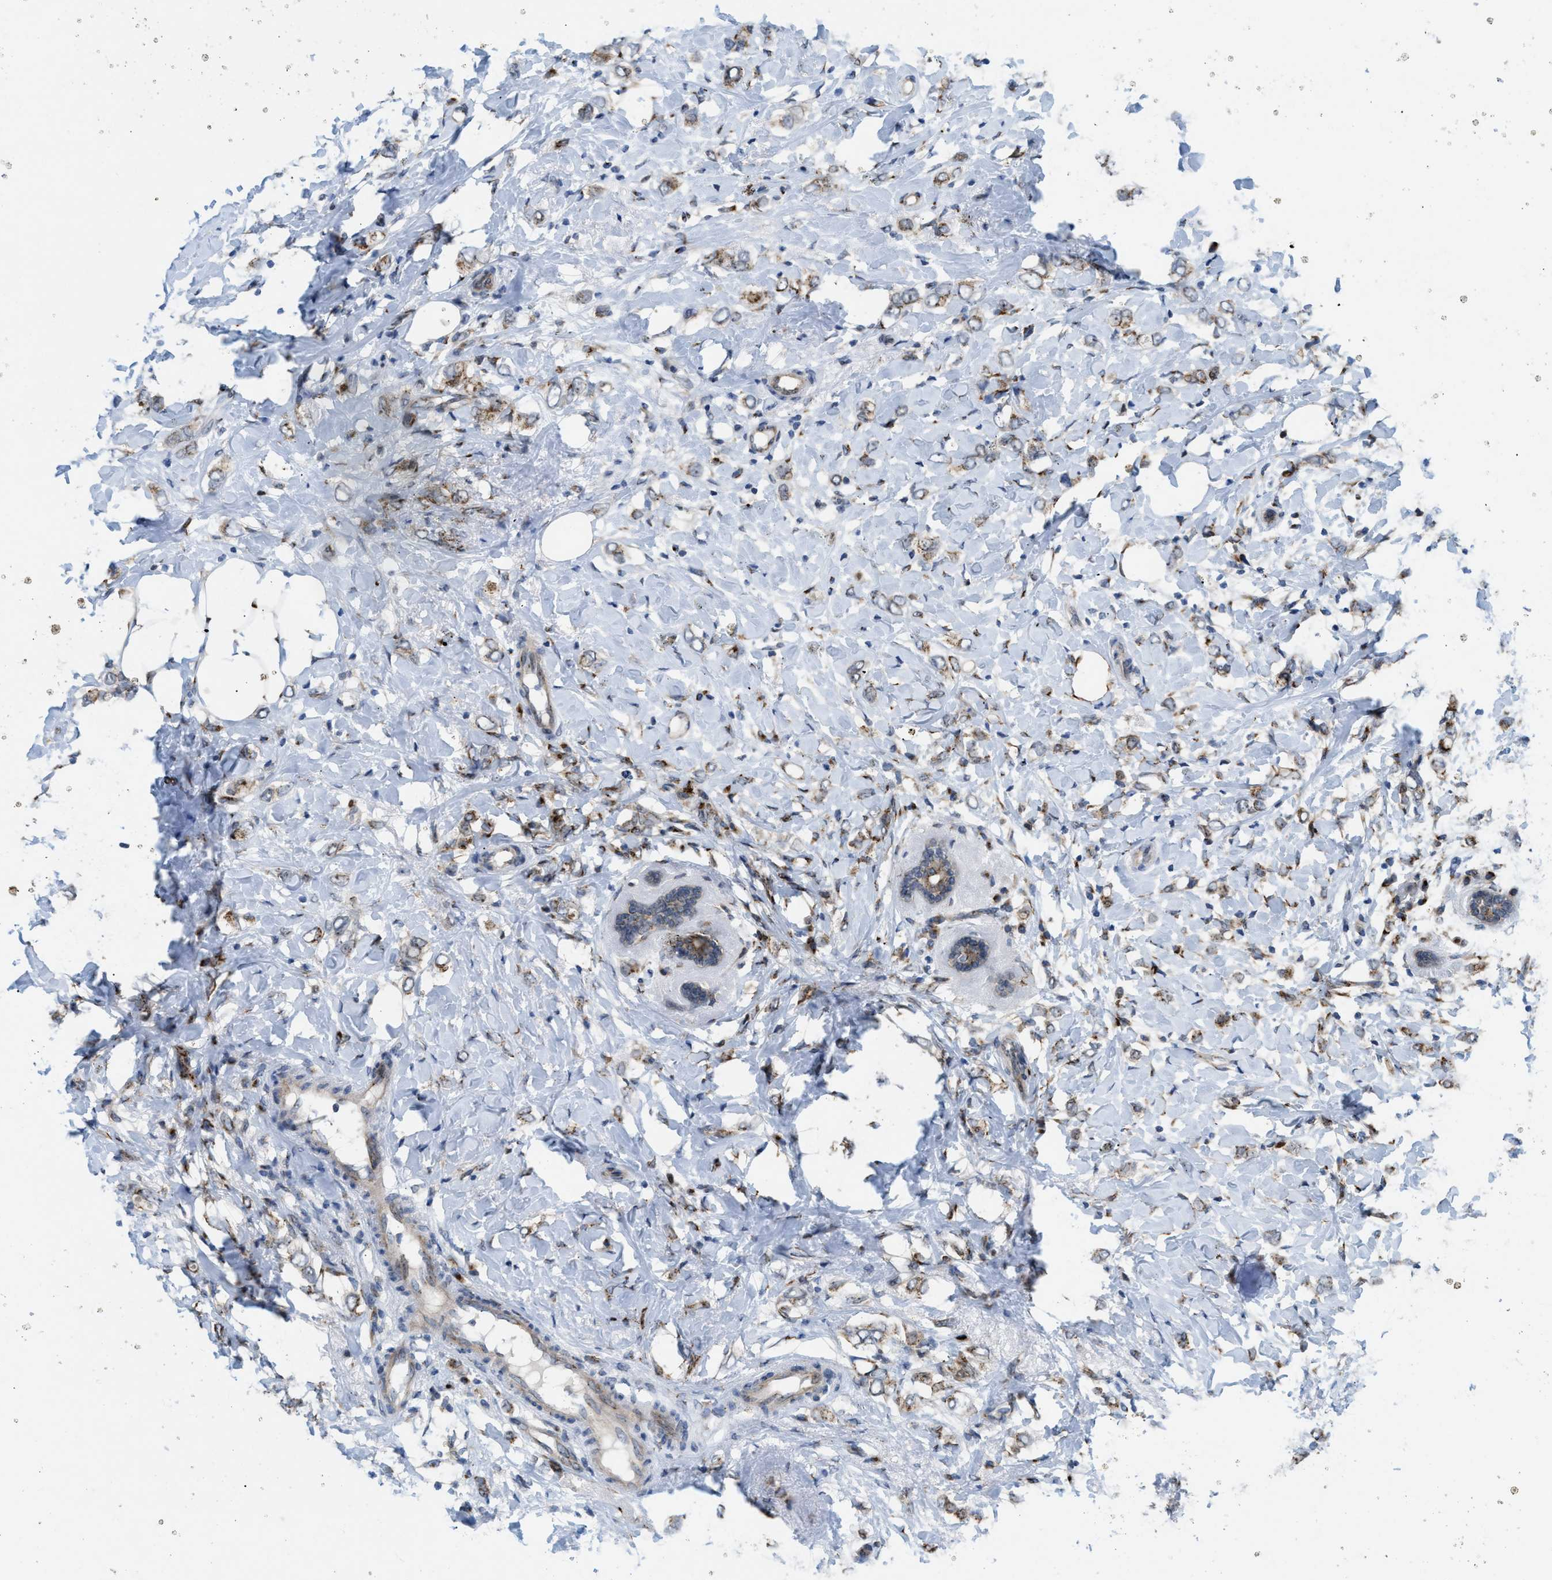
{"staining": {"intensity": "weak", "quantity": ">75%", "location": "cytoplasmic/membranous"}, "tissue": "breast cancer", "cell_type": "Tumor cells", "image_type": "cancer", "snomed": [{"axis": "morphology", "description": "Normal tissue, NOS"}, {"axis": "morphology", "description": "Lobular carcinoma"}, {"axis": "topography", "description": "Breast"}], "caption": "A brown stain labels weak cytoplasmic/membranous positivity of a protein in lobular carcinoma (breast) tumor cells.", "gene": "SLC38A10", "patient": {"sex": "female", "age": 47}}